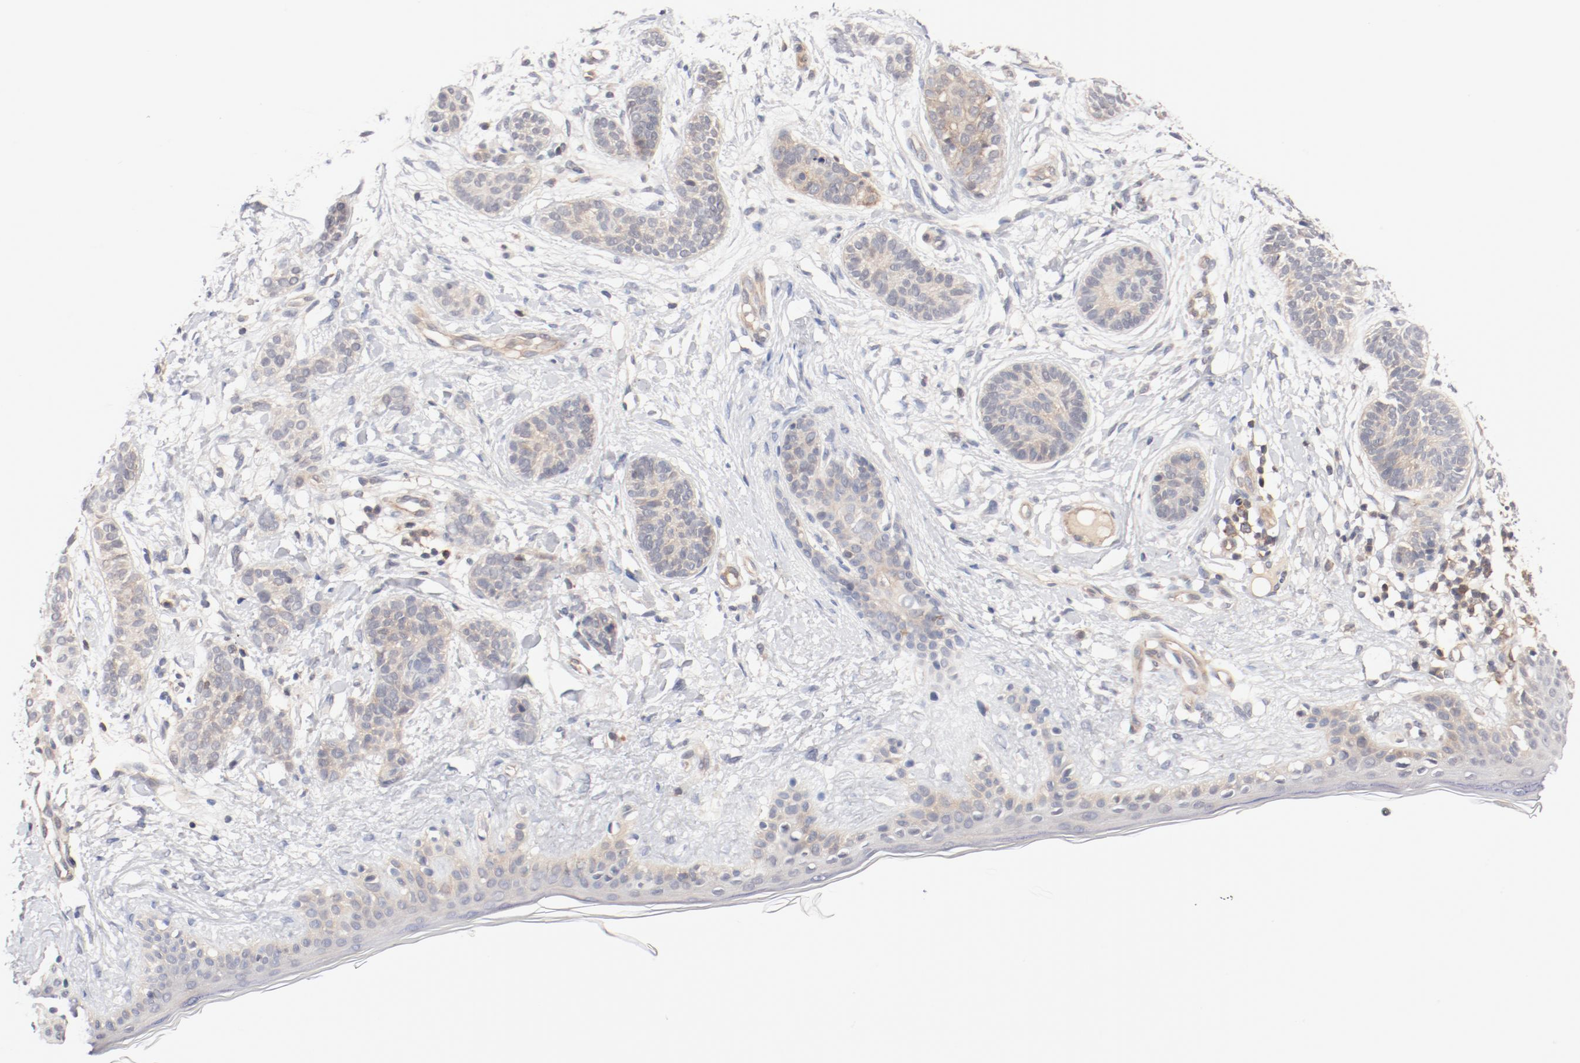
{"staining": {"intensity": "weak", "quantity": "25%-75%", "location": "cytoplasmic/membranous"}, "tissue": "skin cancer", "cell_type": "Tumor cells", "image_type": "cancer", "snomed": [{"axis": "morphology", "description": "Normal tissue, NOS"}, {"axis": "morphology", "description": "Basal cell carcinoma"}, {"axis": "topography", "description": "Skin"}], "caption": "A high-resolution image shows immunohistochemistry staining of skin cancer, which exhibits weak cytoplasmic/membranous positivity in approximately 25%-75% of tumor cells.", "gene": "ZNF267", "patient": {"sex": "male", "age": 63}}